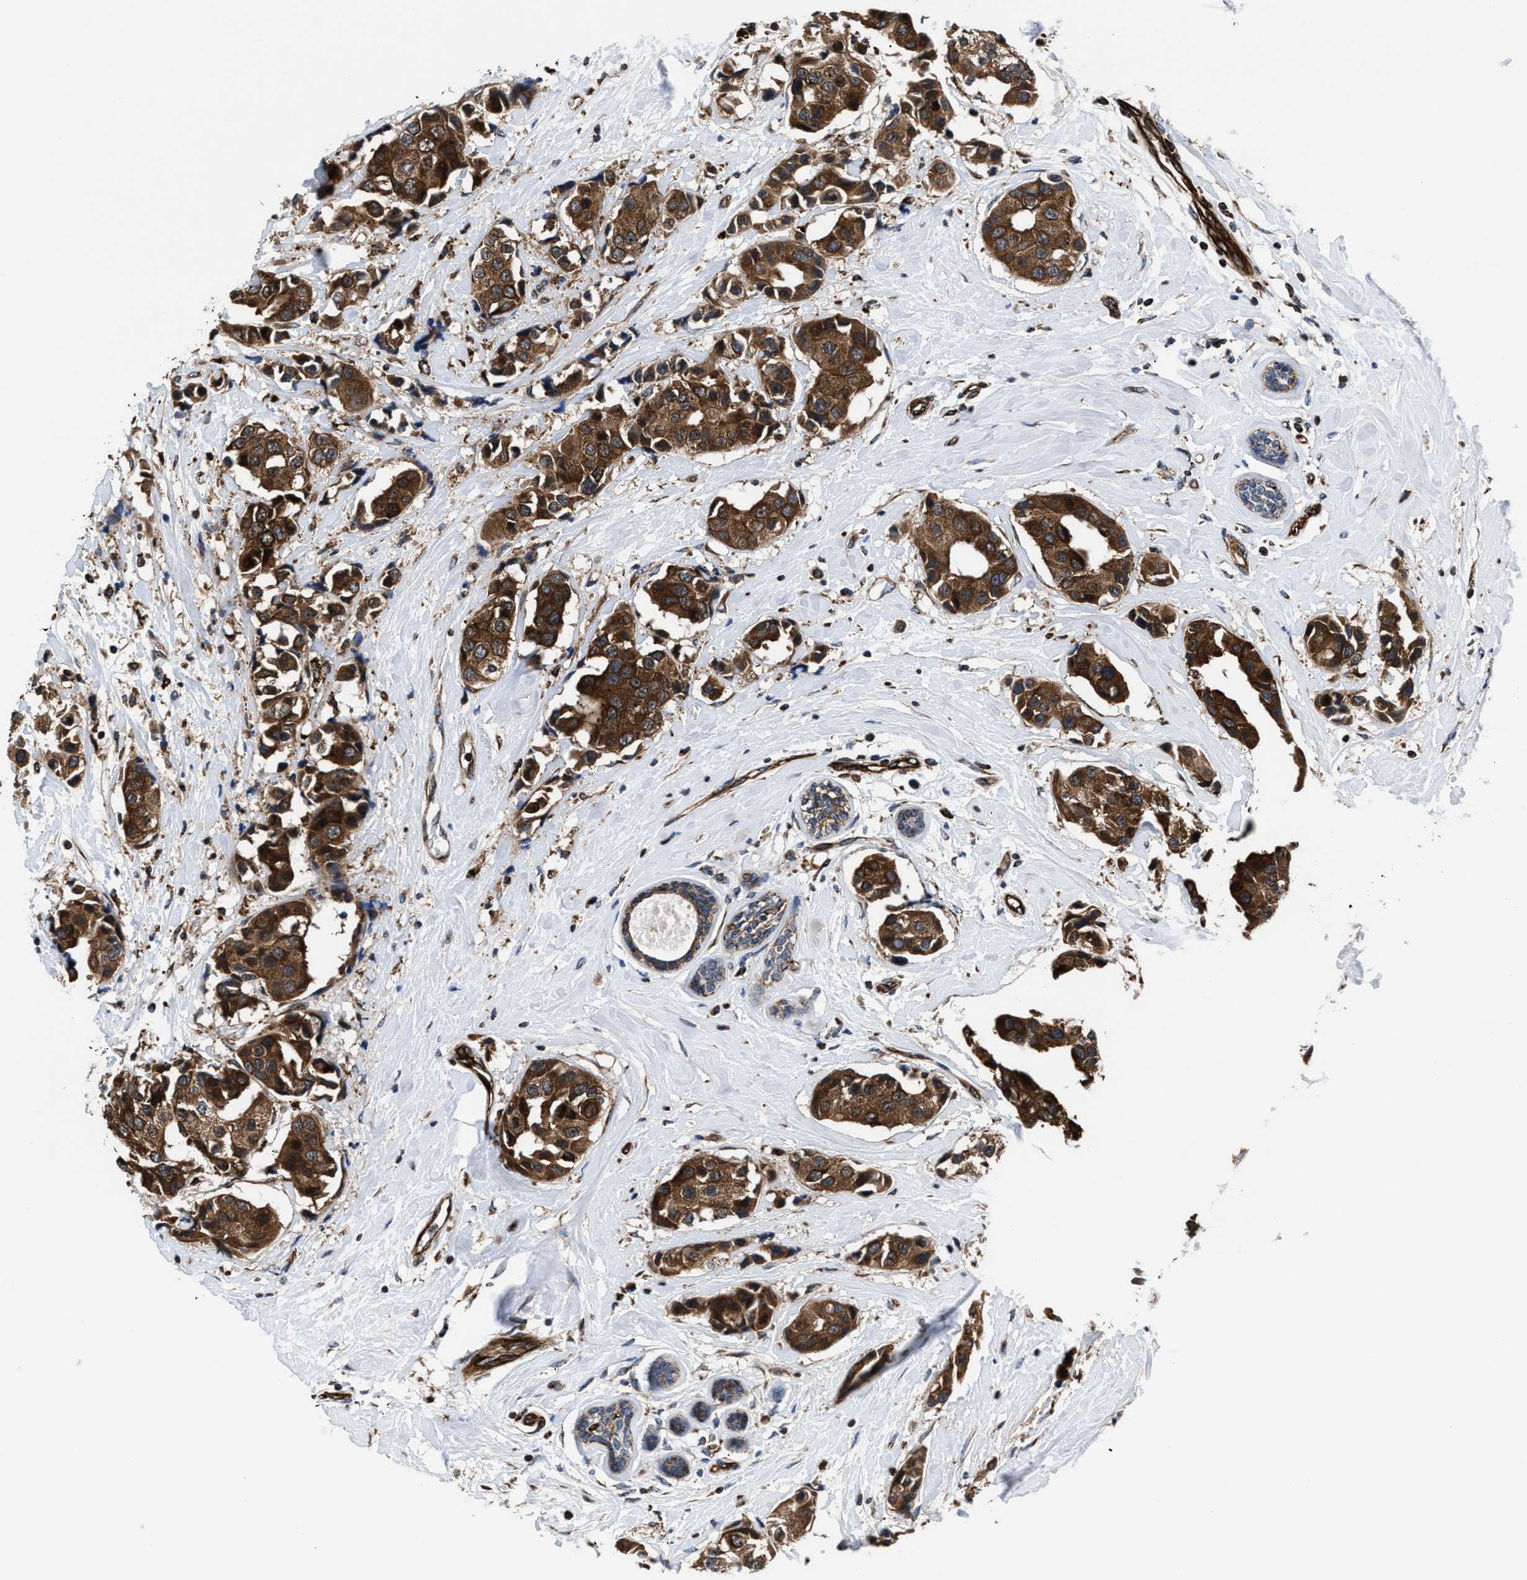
{"staining": {"intensity": "strong", "quantity": ">75%", "location": "cytoplasmic/membranous"}, "tissue": "breast cancer", "cell_type": "Tumor cells", "image_type": "cancer", "snomed": [{"axis": "morphology", "description": "Normal tissue, NOS"}, {"axis": "morphology", "description": "Duct carcinoma"}, {"axis": "topography", "description": "Breast"}], "caption": "Protein analysis of breast cancer (infiltrating ductal carcinoma) tissue demonstrates strong cytoplasmic/membranous staining in approximately >75% of tumor cells. The staining is performed using DAB (3,3'-diaminobenzidine) brown chromogen to label protein expression. The nuclei are counter-stained blue using hematoxylin.", "gene": "PRR15L", "patient": {"sex": "female", "age": 39}}